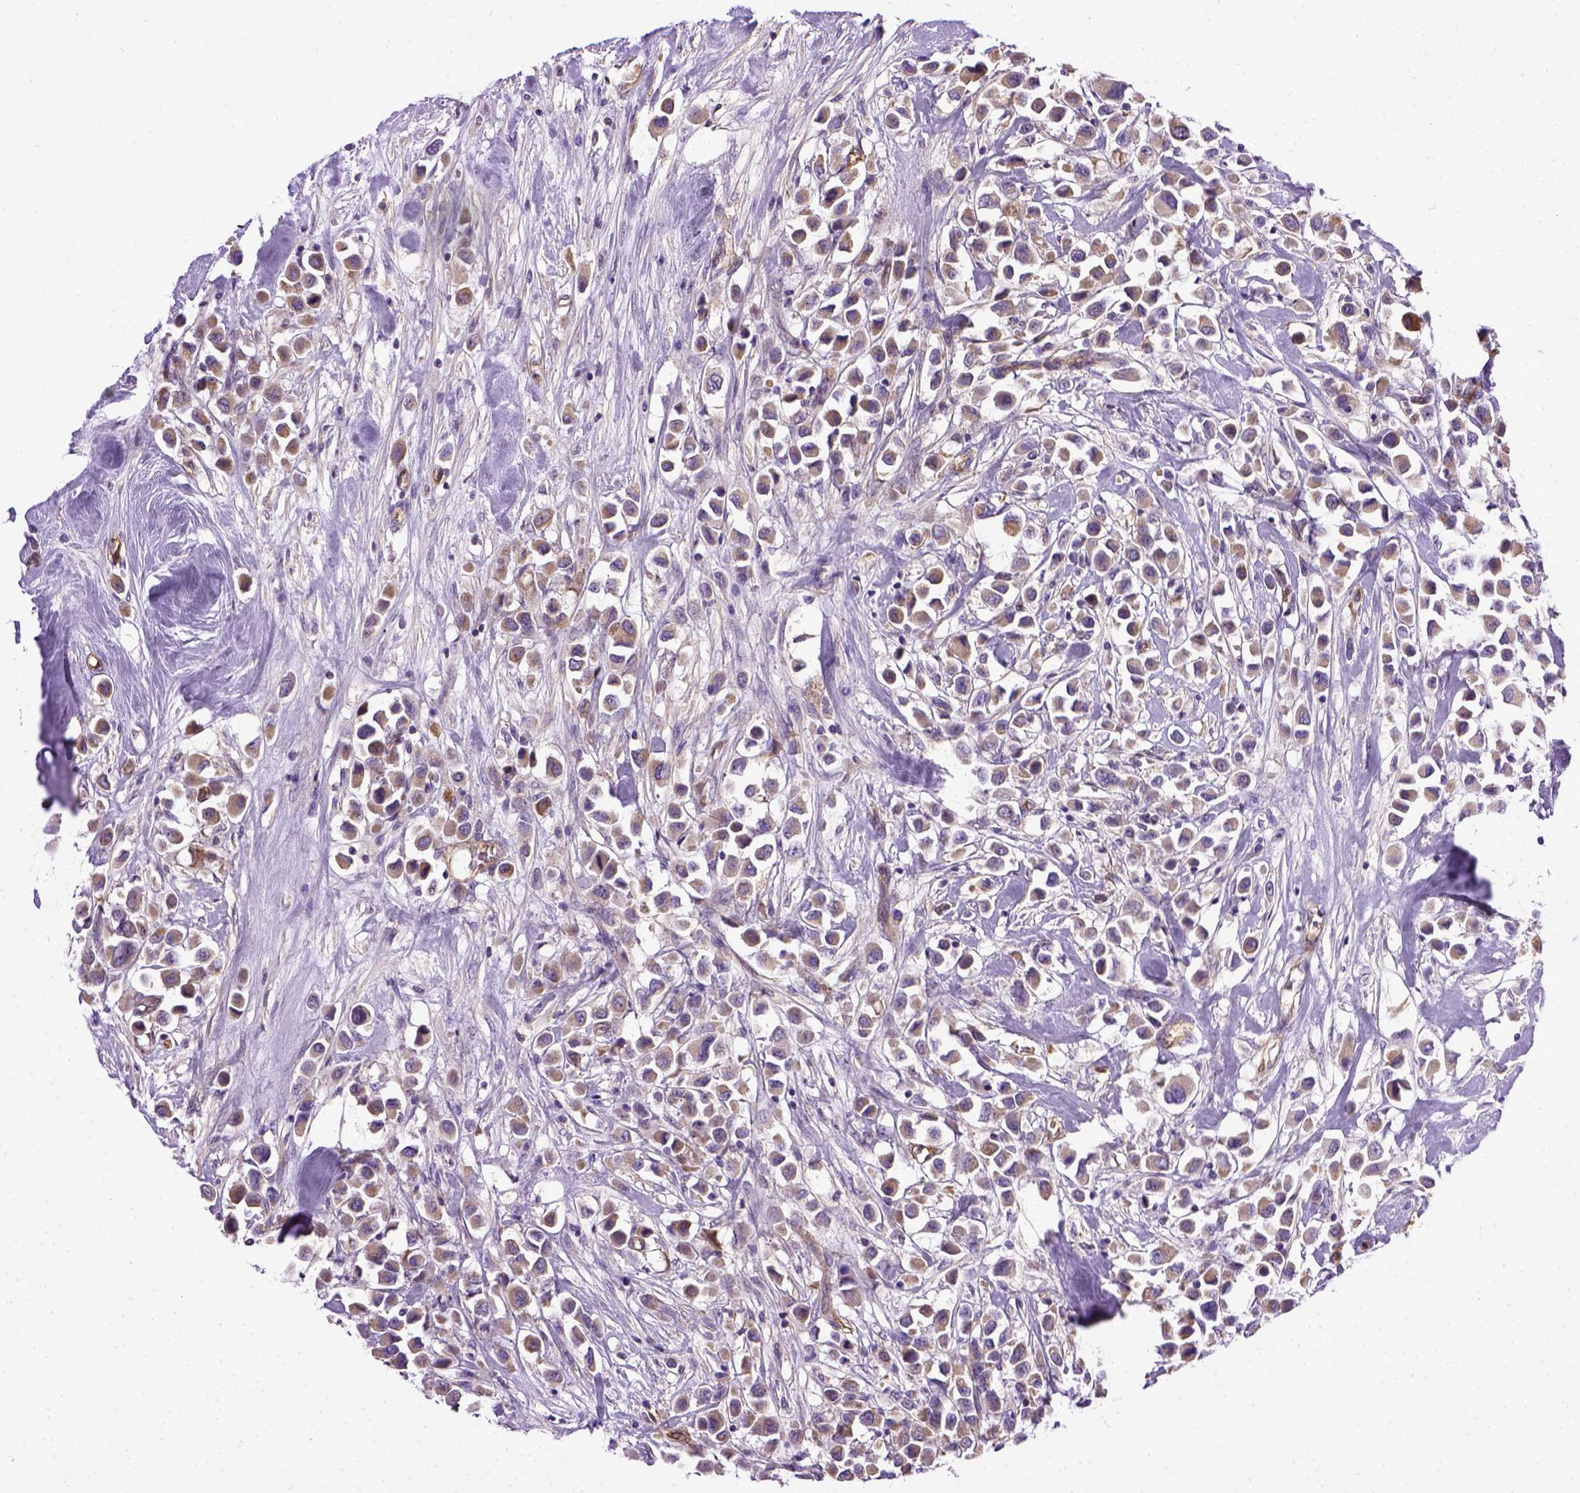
{"staining": {"intensity": "weak", "quantity": ">75%", "location": "cytoplasmic/membranous"}, "tissue": "breast cancer", "cell_type": "Tumor cells", "image_type": "cancer", "snomed": [{"axis": "morphology", "description": "Duct carcinoma"}, {"axis": "topography", "description": "Breast"}], "caption": "Protein staining exhibits weak cytoplasmic/membranous expression in approximately >75% of tumor cells in breast cancer (infiltrating ductal carcinoma).", "gene": "ENG", "patient": {"sex": "female", "age": 61}}